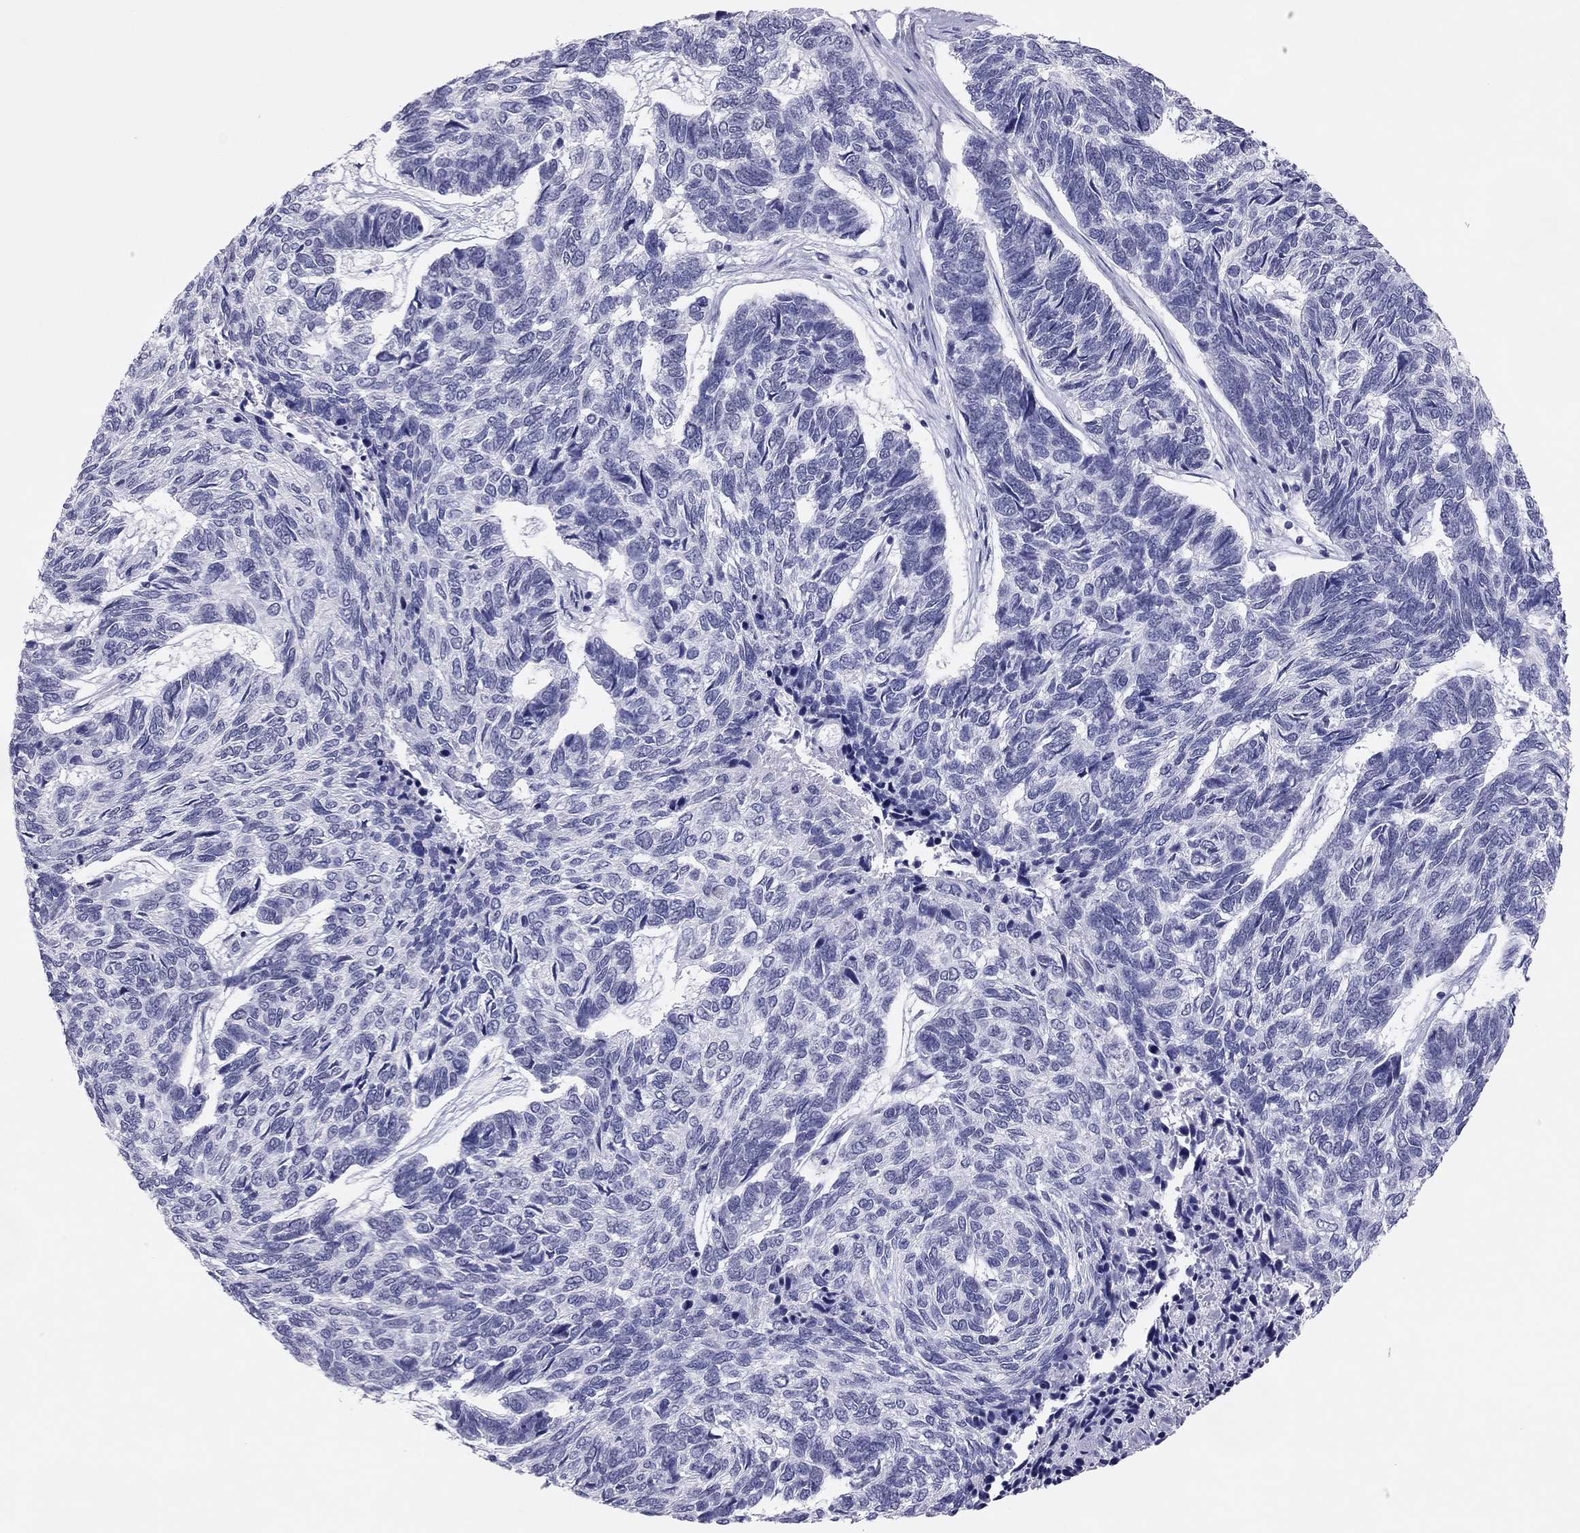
{"staining": {"intensity": "negative", "quantity": "none", "location": "none"}, "tissue": "skin cancer", "cell_type": "Tumor cells", "image_type": "cancer", "snomed": [{"axis": "morphology", "description": "Basal cell carcinoma"}, {"axis": "topography", "description": "Skin"}], "caption": "Immunohistochemistry of skin cancer exhibits no expression in tumor cells.", "gene": "PHOX2A", "patient": {"sex": "female", "age": 65}}